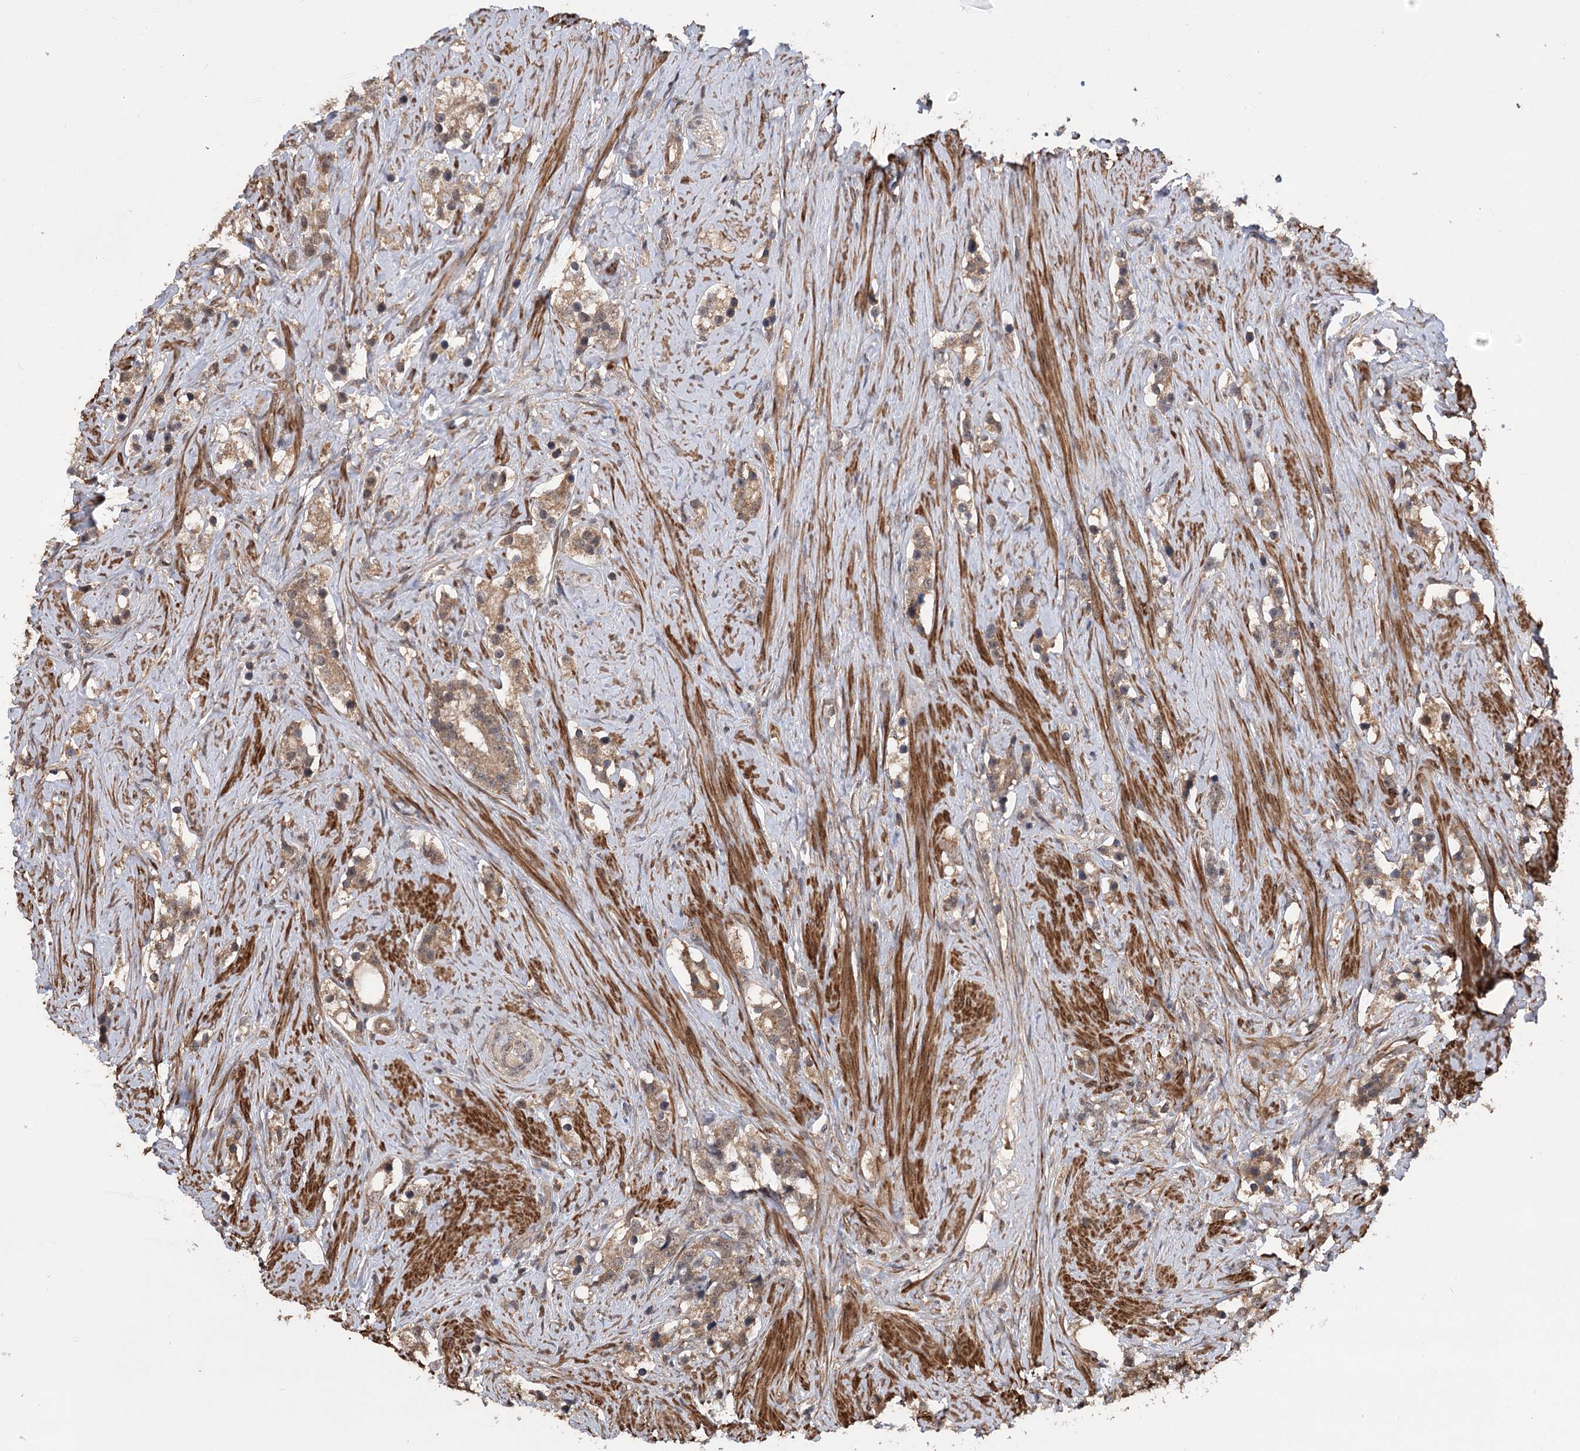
{"staining": {"intensity": "moderate", "quantity": ">75%", "location": "cytoplasmic/membranous"}, "tissue": "prostate cancer", "cell_type": "Tumor cells", "image_type": "cancer", "snomed": [{"axis": "morphology", "description": "Adenocarcinoma, High grade"}, {"axis": "topography", "description": "Prostate"}], "caption": "Immunohistochemical staining of human prostate high-grade adenocarcinoma reveals medium levels of moderate cytoplasmic/membranous protein staining in approximately >75% of tumor cells.", "gene": "TENM2", "patient": {"sex": "male", "age": 63}}